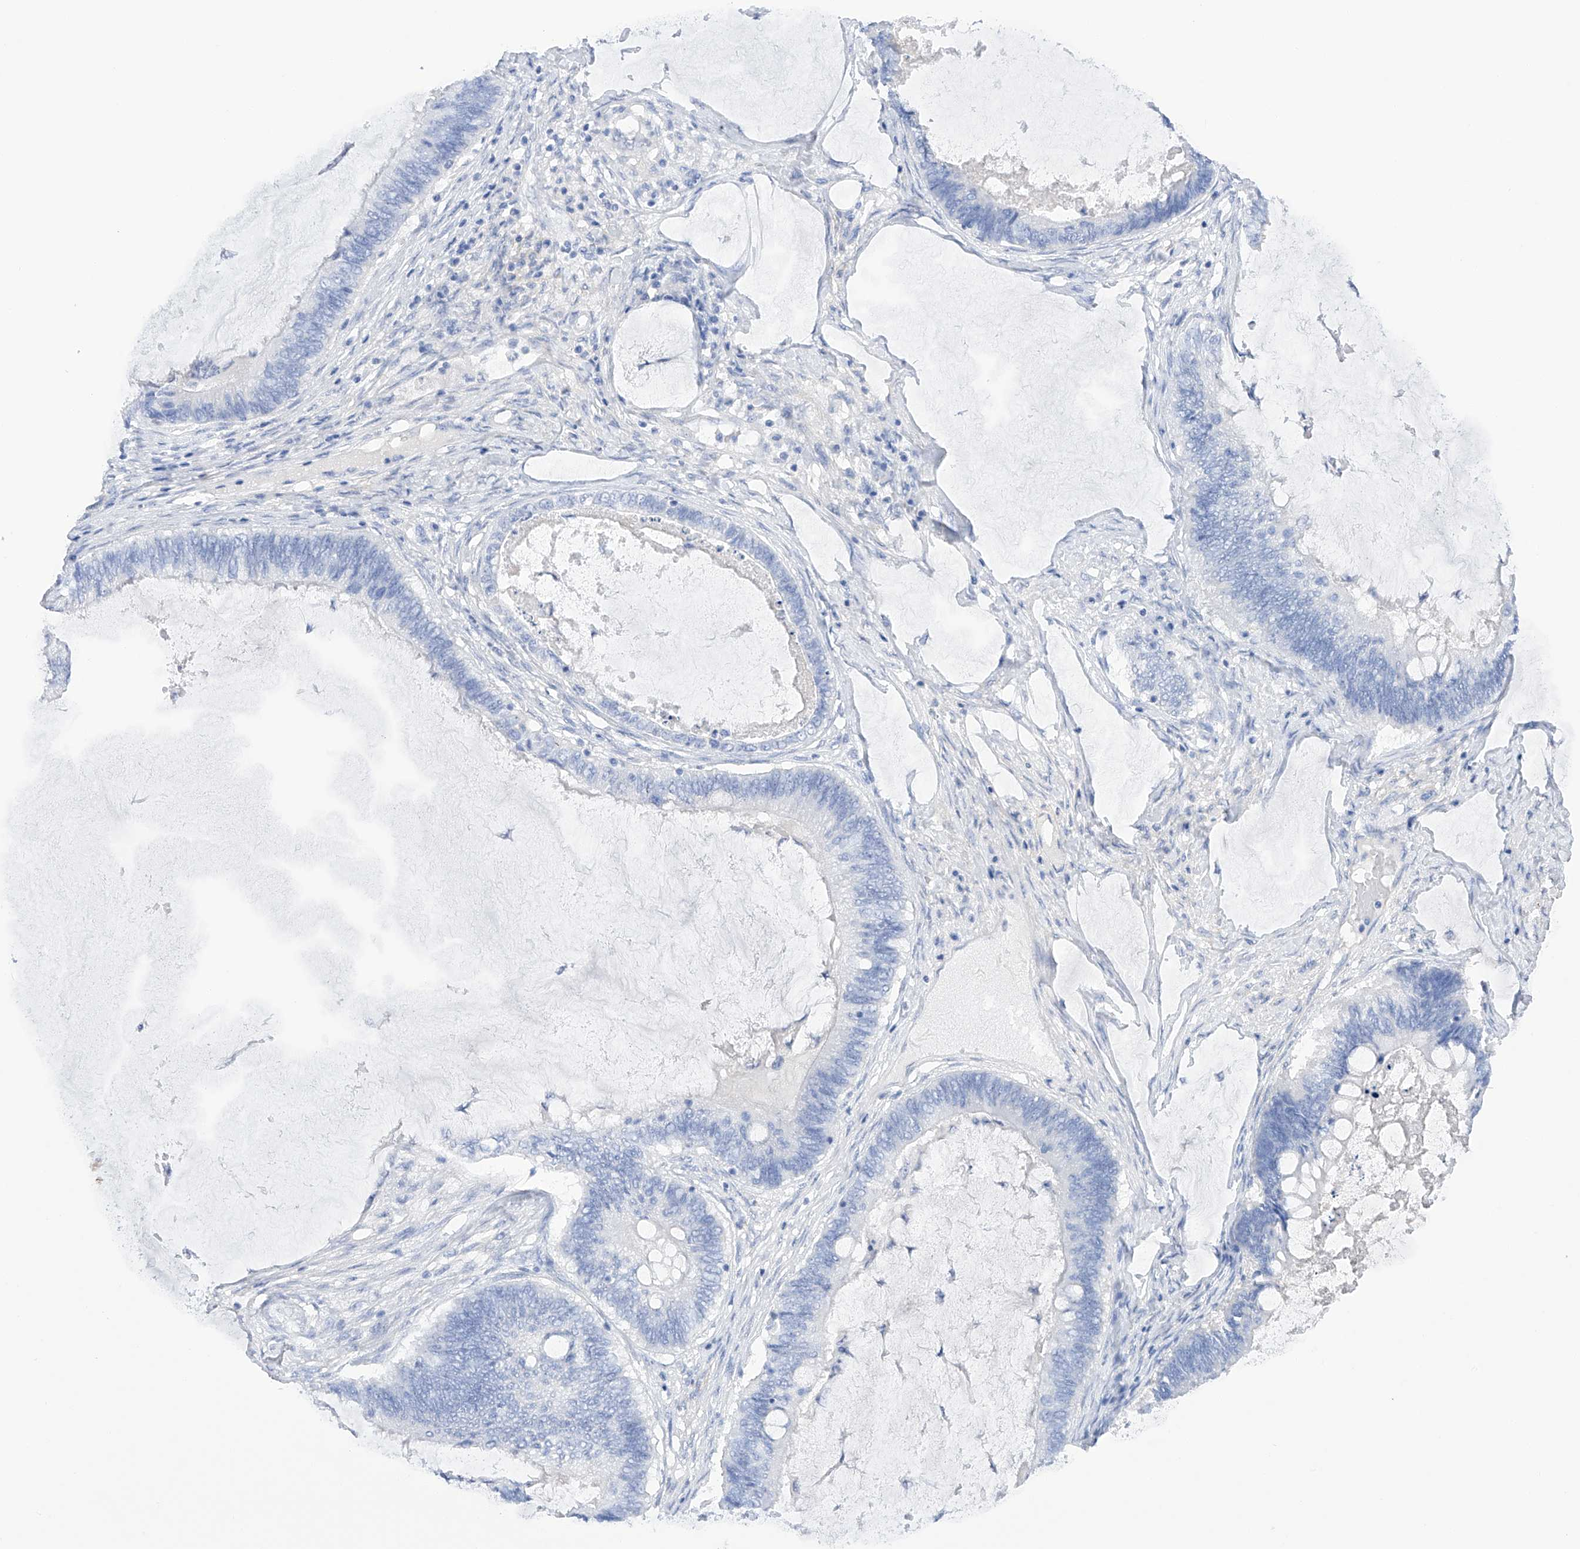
{"staining": {"intensity": "negative", "quantity": "none", "location": "none"}, "tissue": "ovarian cancer", "cell_type": "Tumor cells", "image_type": "cancer", "snomed": [{"axis": "morphology", "description": "Cystadenocarcinoma, mucinous, NOS"}, {"axis": "topography", "description": "Ovary"}], "caption": "Tumor cells show no significant expression in ovarian cancer (mucinous cystadenocarcinoma). (DAB IHC, high magnification).", "gene": "FLG", "patient": {"sex": "female", "age": 61}}